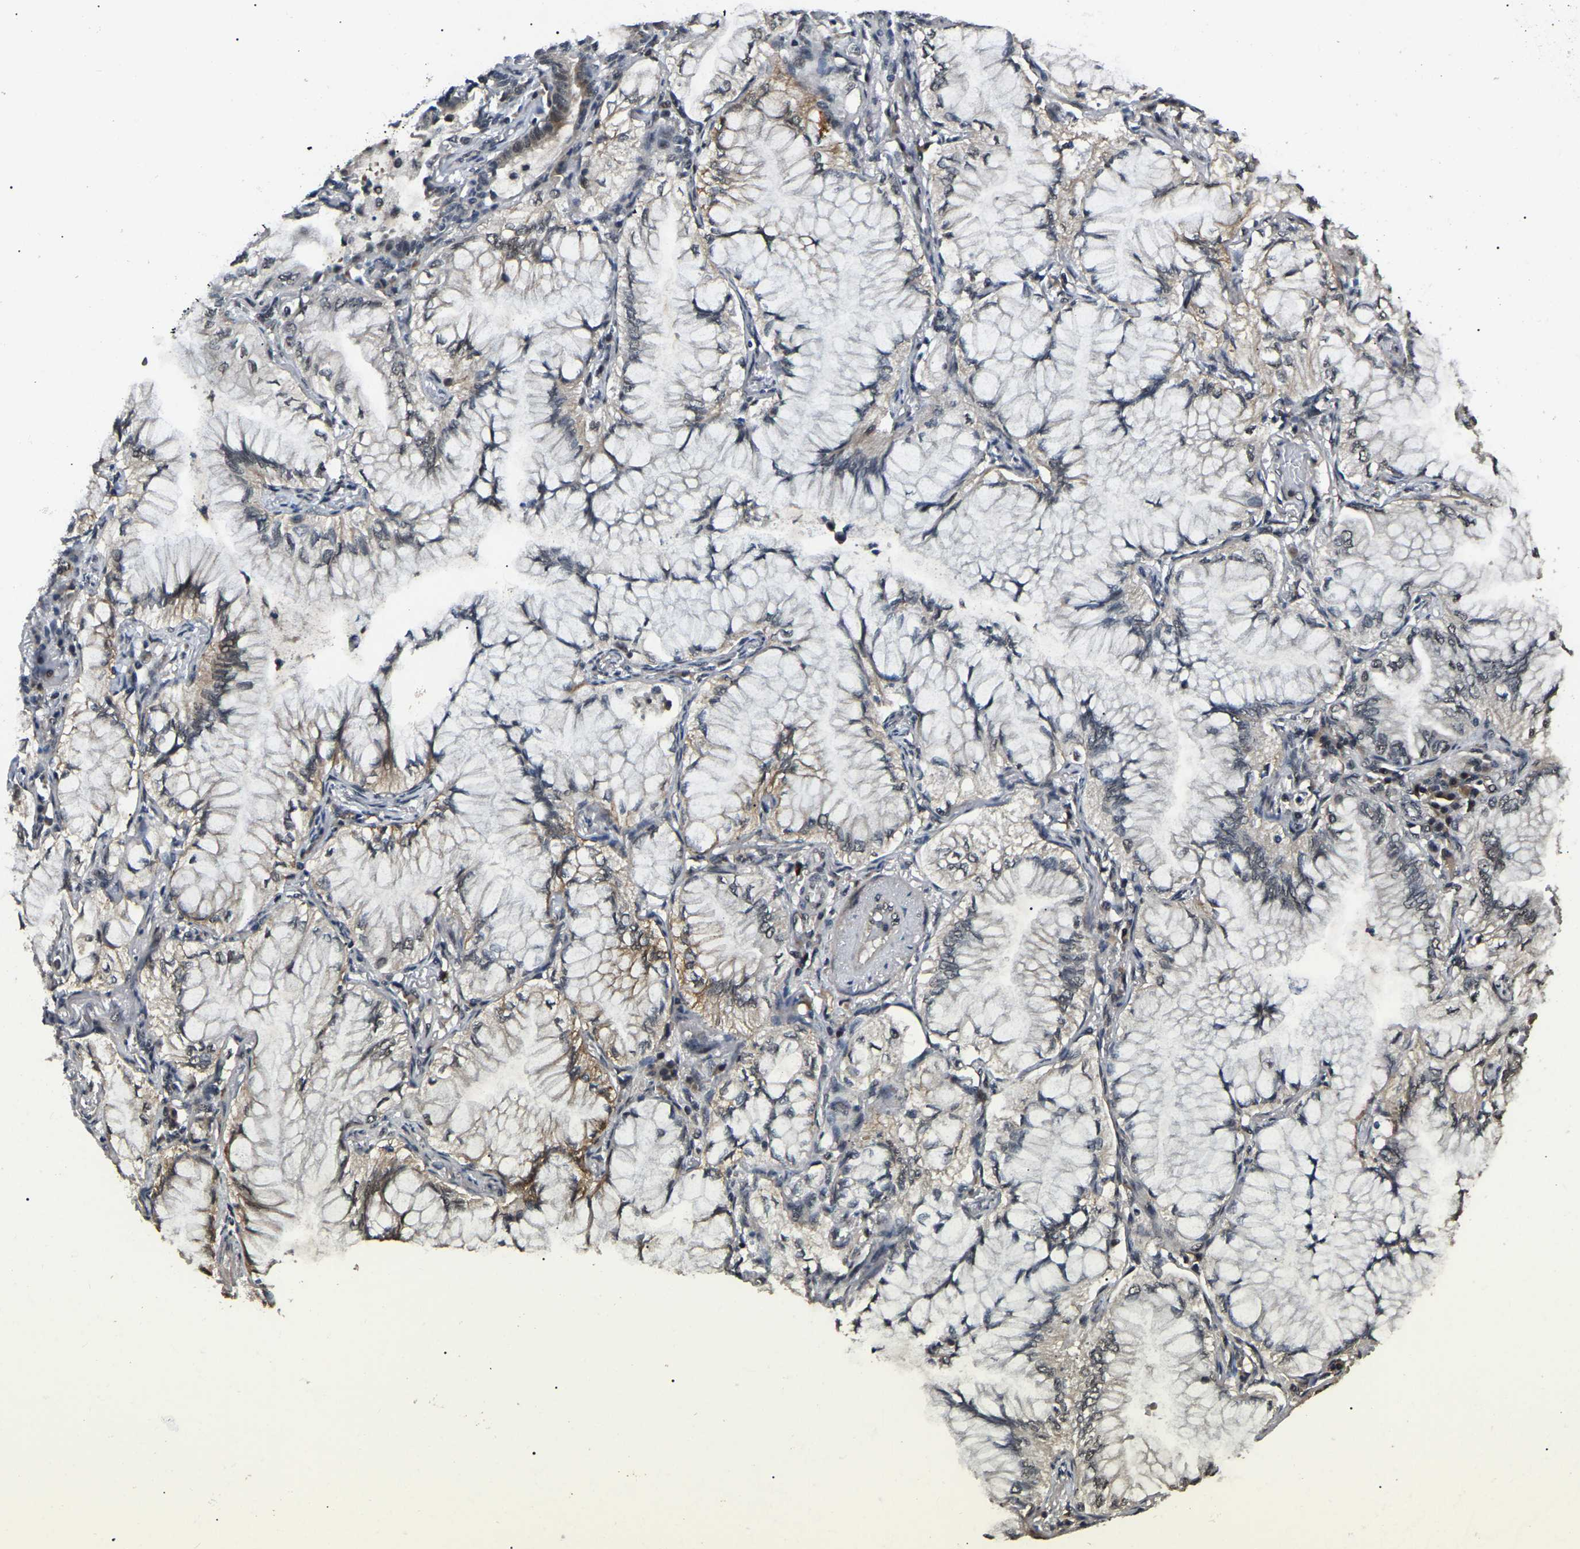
{"staining": {"intensity": "negative", "quantity": "none", "location": "none"}, "tissue": "lung cancer", "cell_type": "Tumor cells", "image_type": "cancer", "snomed": [{"axis": "morphology", "description": "Adenocarcinoma, NOS"}, {"axis": "topography", "description": "Lung"}], "caption": "This is an IHC photomicrograph of human lung cancer (adenocarcinoma). There is no staining in tumor cells.", "gene": "PPM1E", "patient": {"sex": "female", "age": 70}}